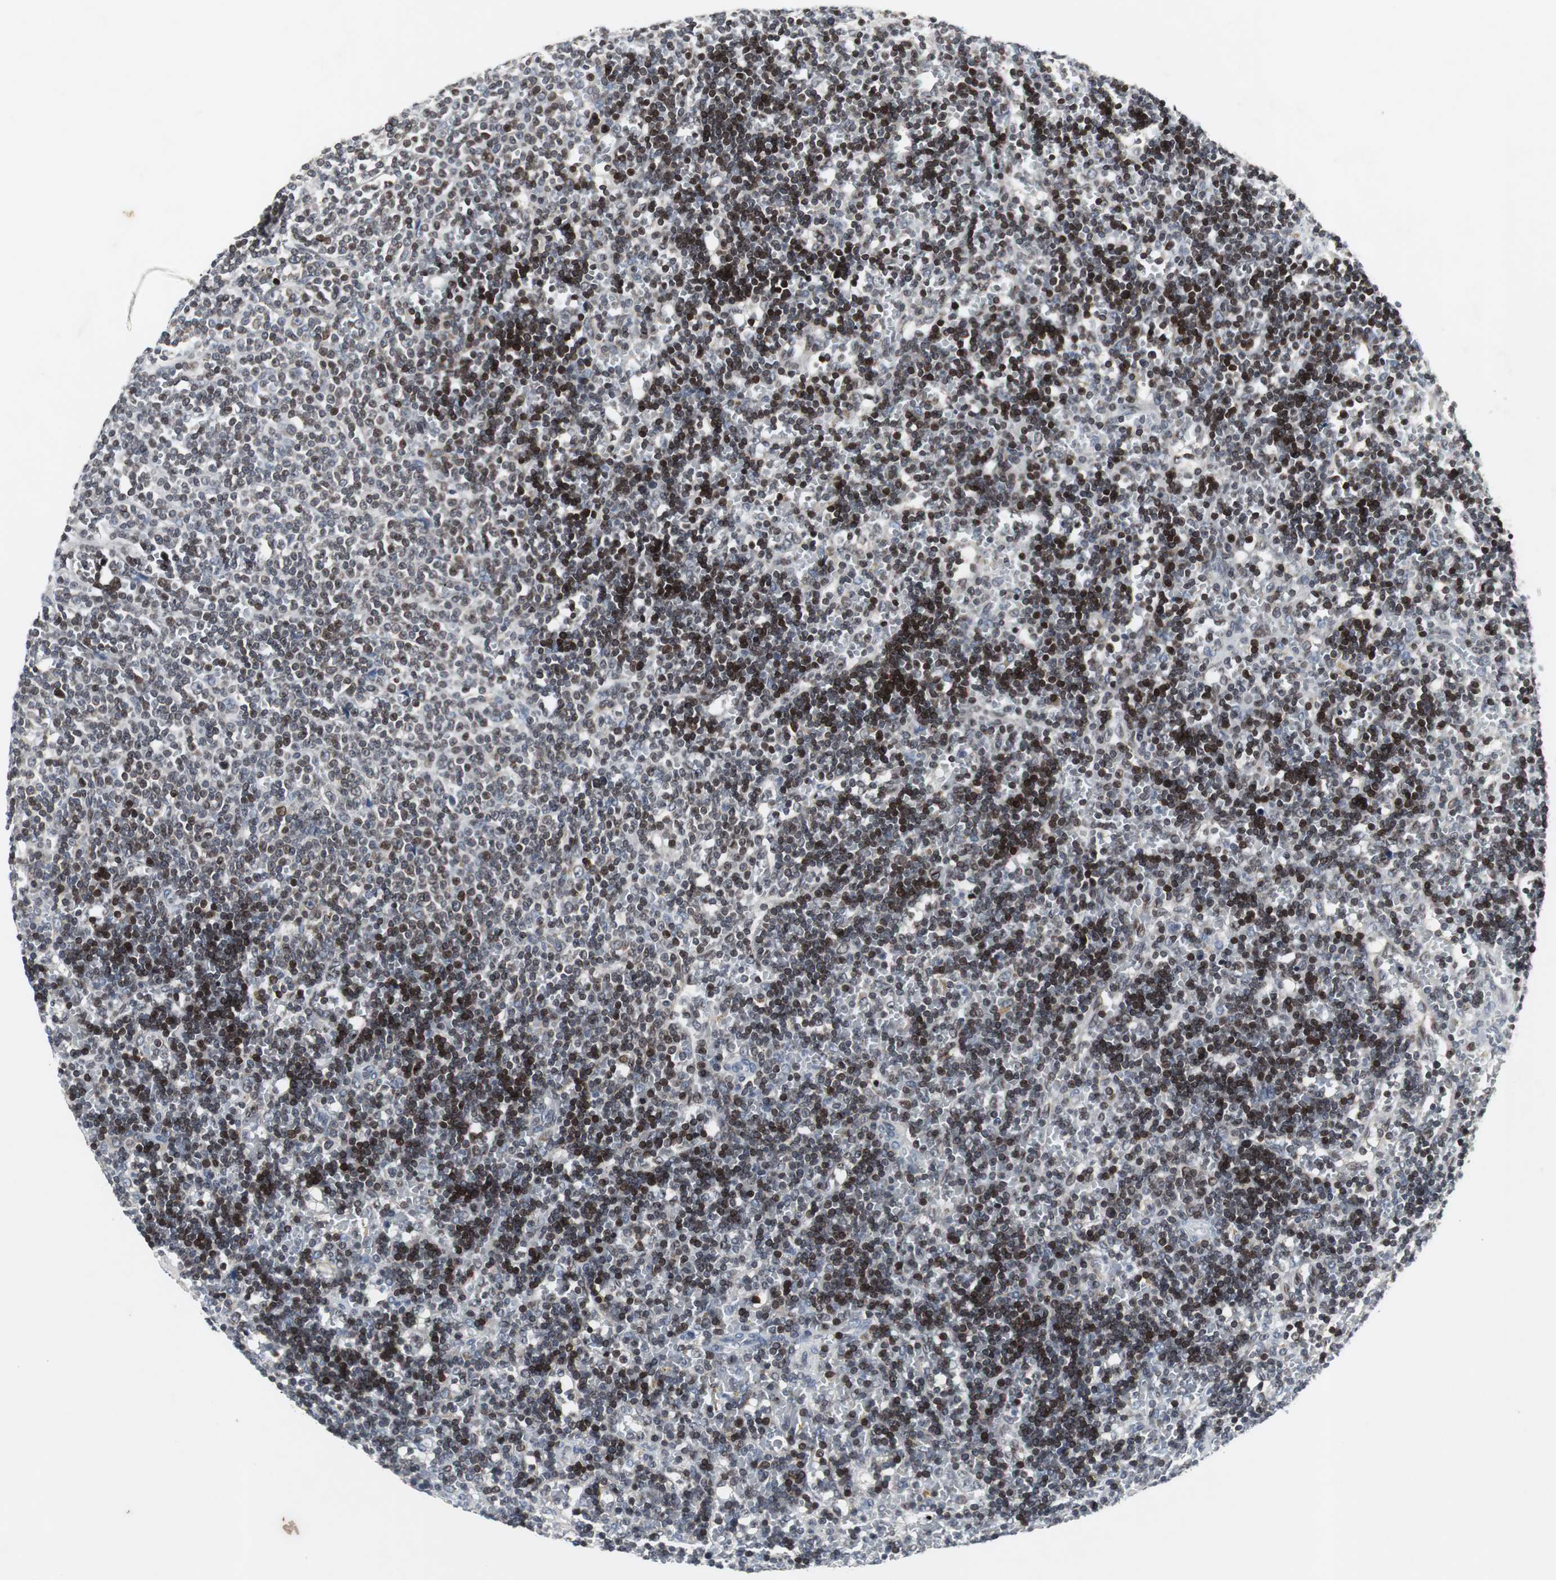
{"staining": {"intensity": "strong", "quantity": "25%-75%", "location": "nuclear"}, "tissue": "lymphoma", "cell_type": "Tumor cells", "image_type": "cancer", "snomed": [{"axis": "morphology", "description": "Malignant lymphoma, non-Hodgkin's type, Low grade"}, {"axis": "topography", "description": "Spleen"}], "caption": "Brown immunohistochemical staining in human lymphoma demonstrates strong nuclear expression in approximately 25%-75% of tumor cells. The staining was performed using DAB, with brown indicating positive protein expression. Nuclei are stained blue with hematoxylin.", "gene": "ZNF396", "patient": {"sex": "male", "age": 60}}